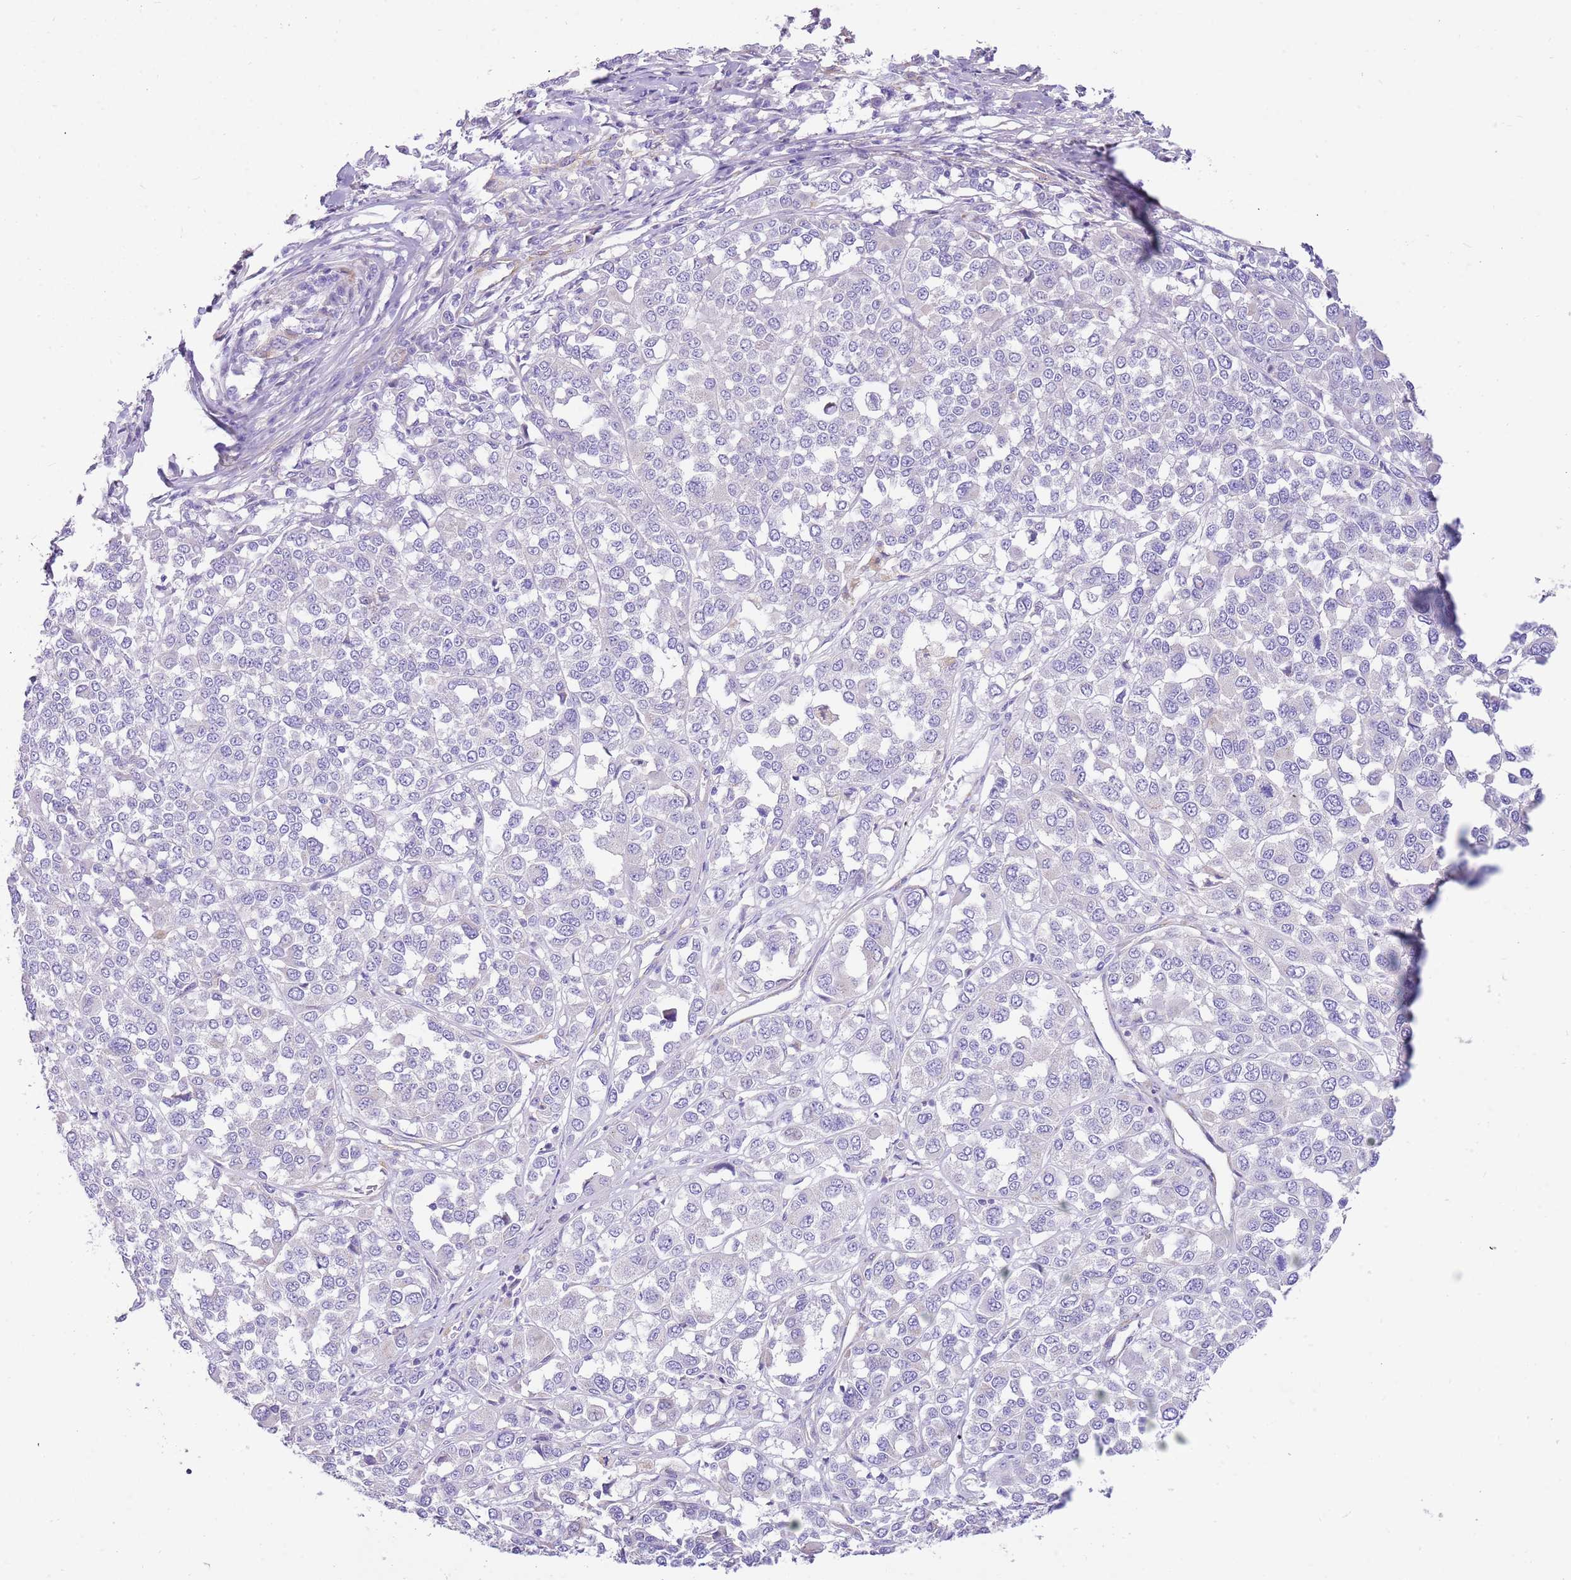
{"staining": {"intensity": "negative", "quantity": "none", "location": "none"}, "tissue": "melanoma", "cell_type": "Tumor cells", "image_type": "cancer", "snomed": [{"axis": "morphology", "description": "Malignant melanoma, Metastatic site"}, {"axis": "topography", "description": "Lymph node"}], "caption": "Protein analysis of malignant melanoma (metastatic site) reveals no significant positivity in tumor cells.", "gene": "SERINC3", "patient": {"sex": "male", "age": 44}}